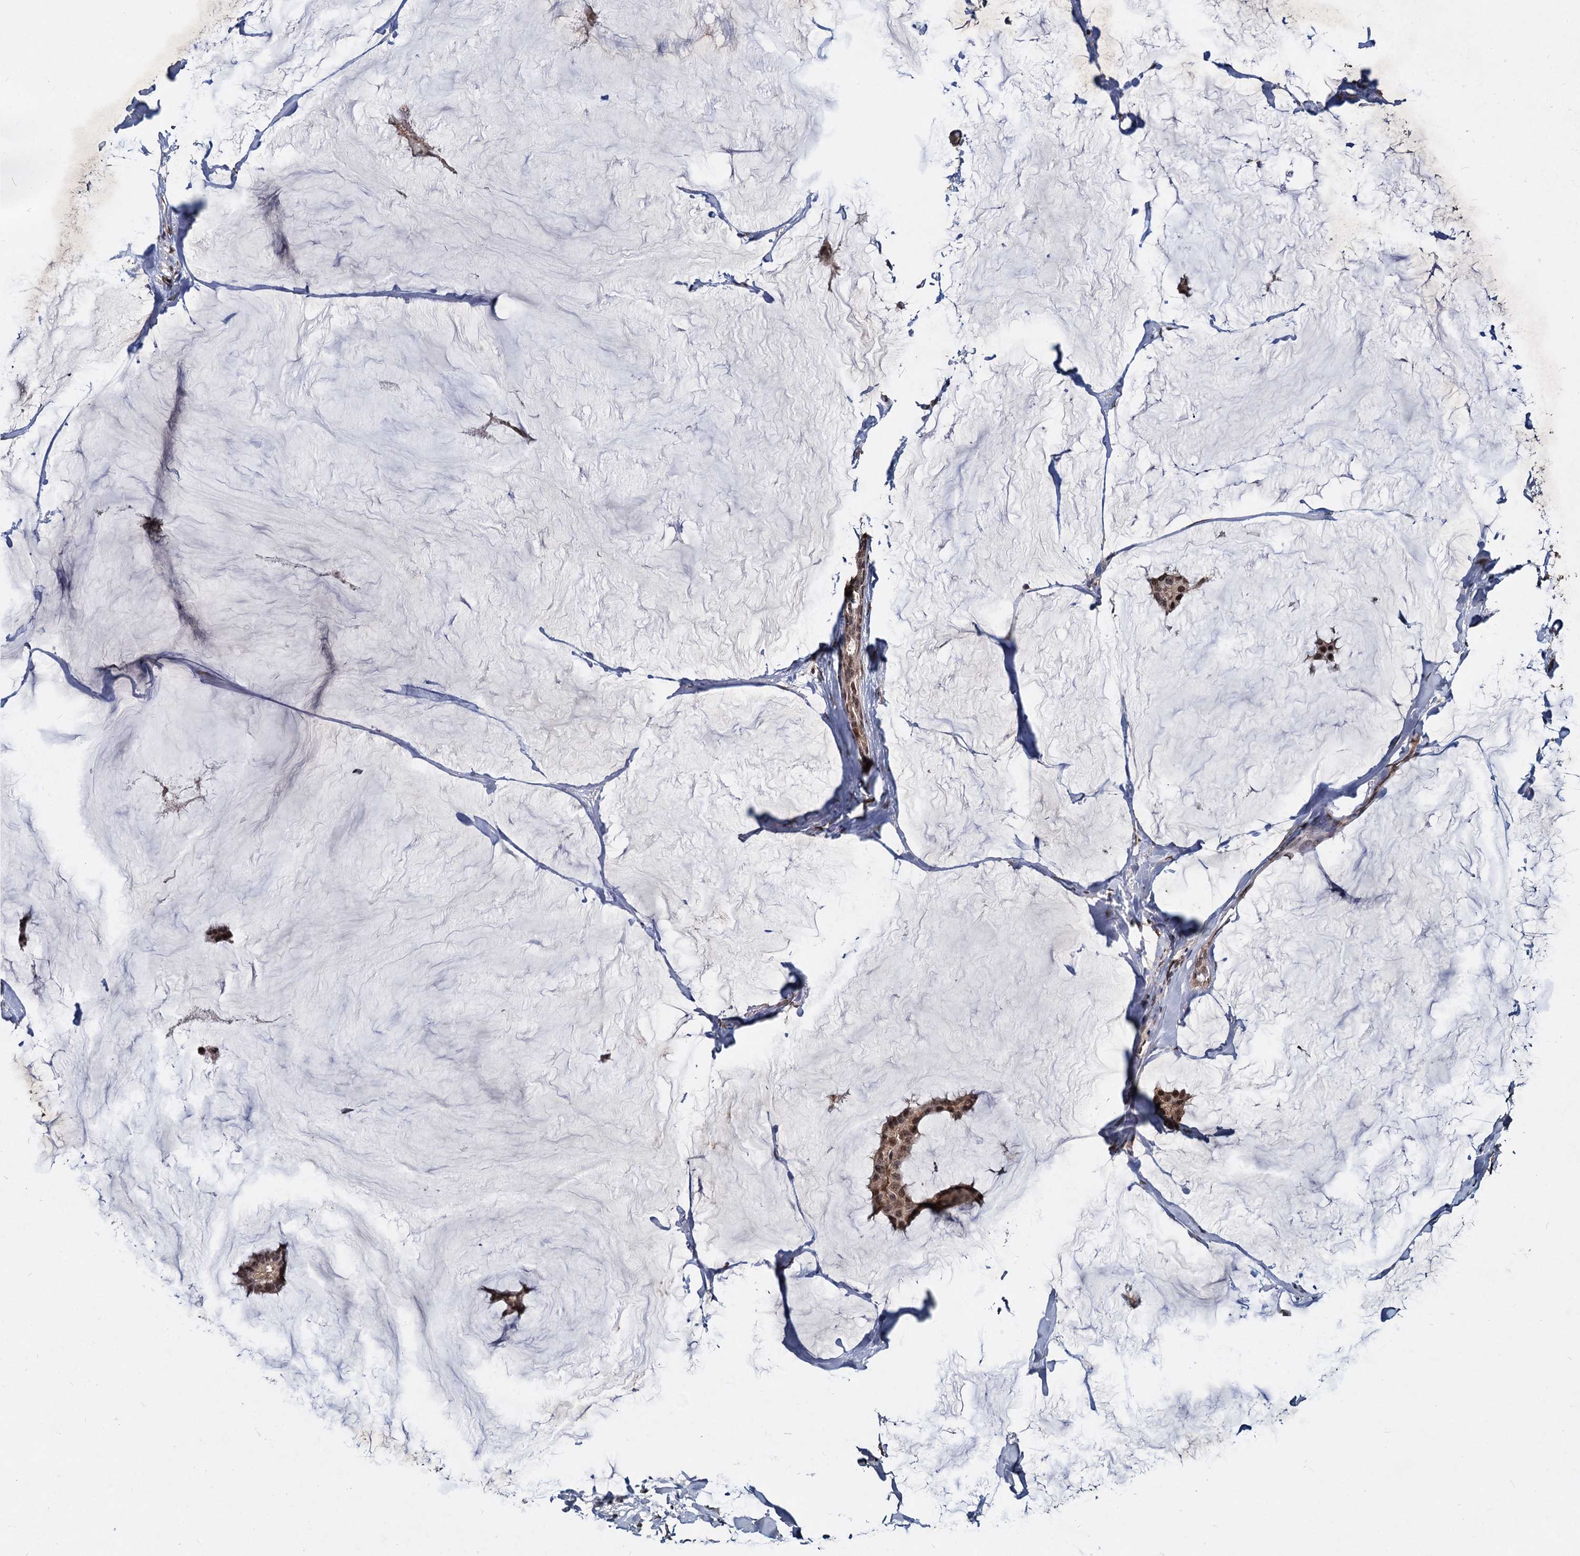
{"staining": {"intensity": "moderate", "quantity": ">75%", "location": "nuclear"}, "tissue": "breast cancer", "cell_type": "Tumor cells", "image_type": "cancer", "snomed": [{"axis": "morphology", "description": "Duct carcinoma"}, {"axis": "topography", "description": "Breast"}], "caption": "This is a photomicrograph of immunohistochemistry staining of intraductal carcinoma (breast), which shows moderate positivity in the nuclear of tumor cells.", "gene": "FAM216B", "patient": {"sex": "female", "age": 93}}